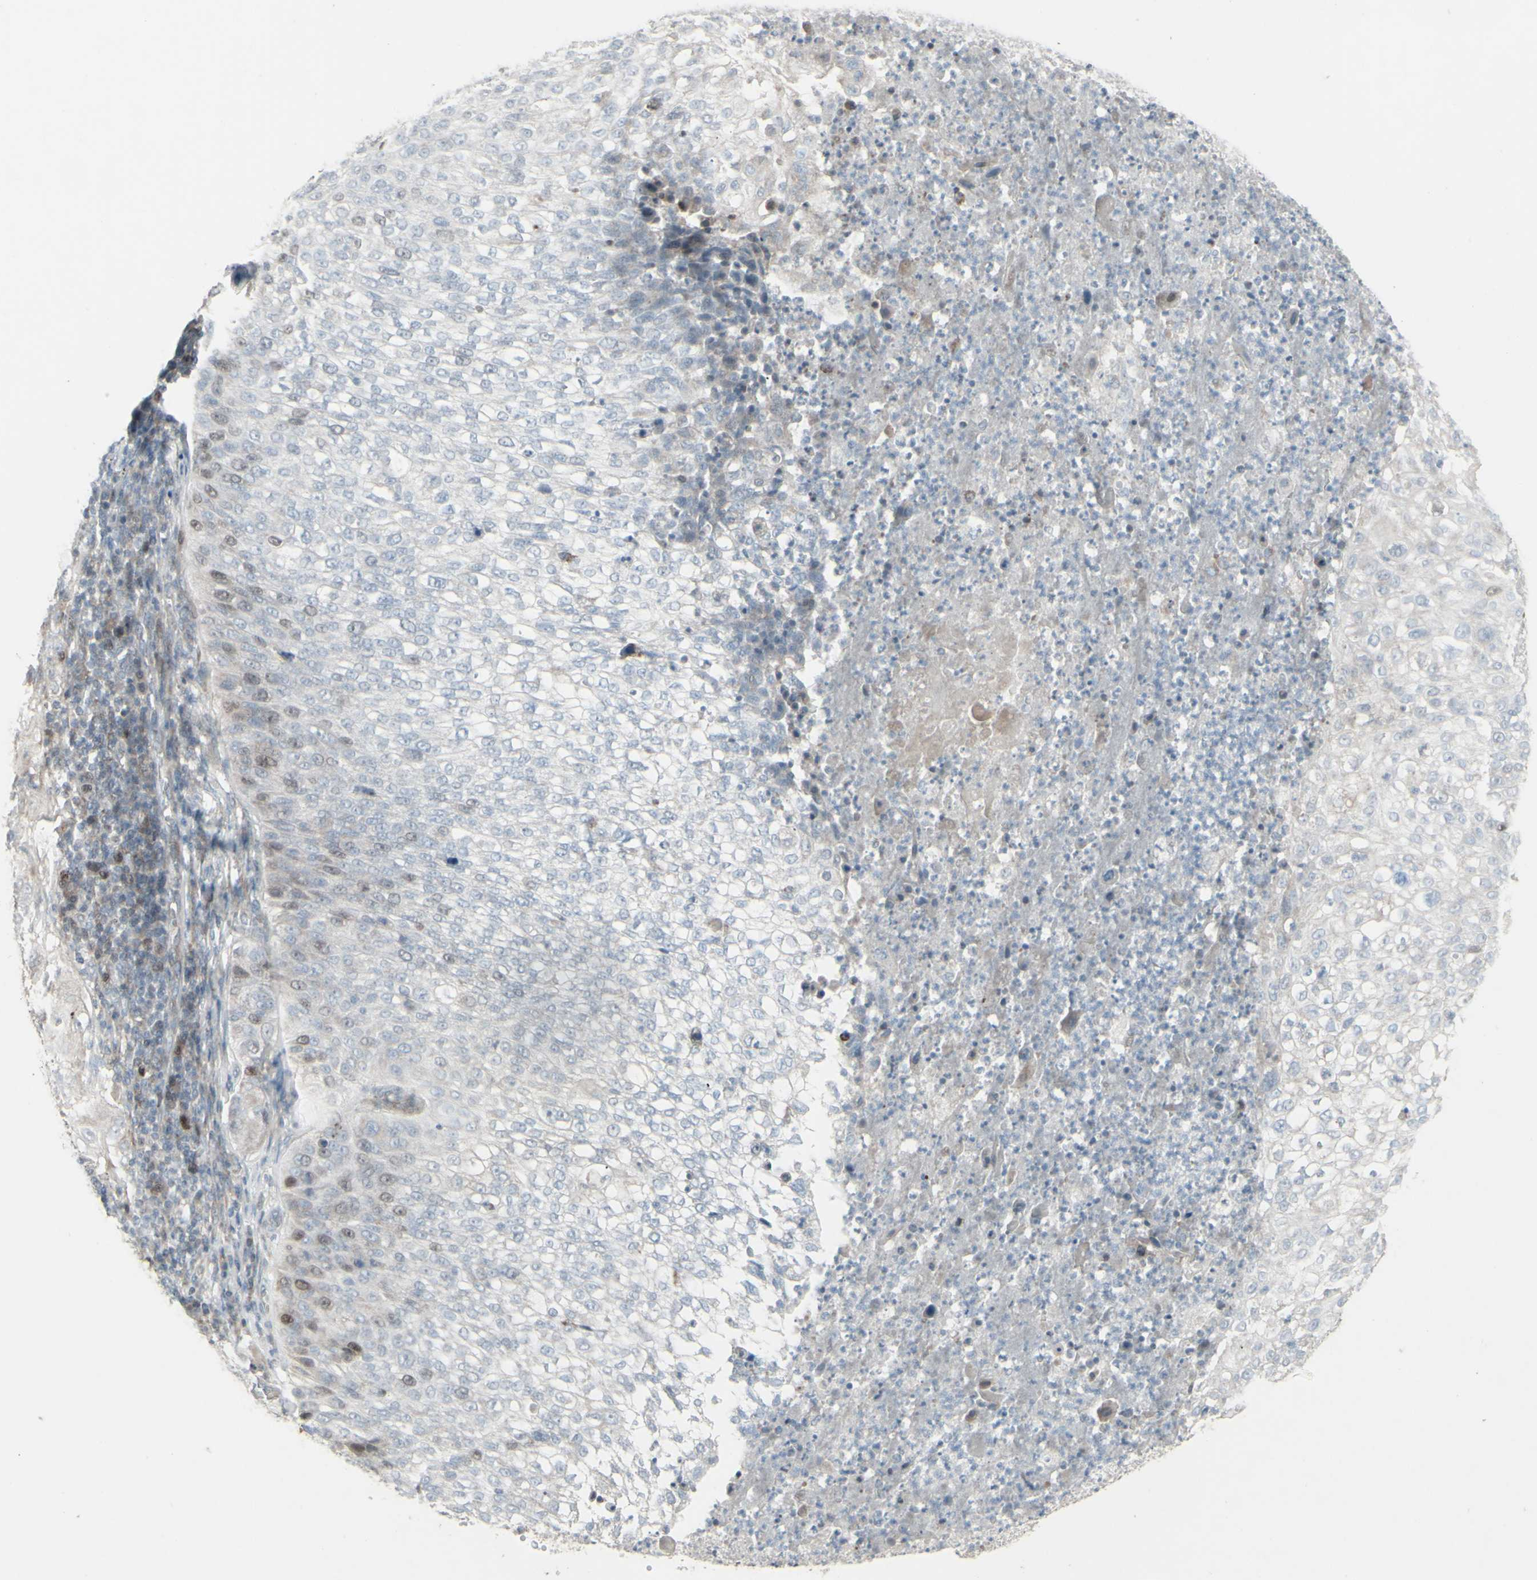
{"staining": {"intensity": "weak", "quantity": "<25%", "location": "nuclear"}, "tissue": "lung cancer", "cell_type": "Tumor cells", "image_type": "cancer", "snomed": [{"axis": "morphology", "description": "Inflammation, NOS"}, {"axis": "morphology", "description": "Squamous cell carcinoma, NOS"}, {"axis": "topography", "description": "Lymph node"}, {"axis": "topography", "description": "Soft tissue"}, {"axis": "topography", "description": "Lung"}], "caption": "This micrograph is of squamous cell carcinoma (lung) stained with immunohistochemistry to label a protein in brown with the nuclei are counter-stained blue. There is no expression in tumor cells.", "gene": "GMNN", "patient": {"sex": "male", "age": 66}}